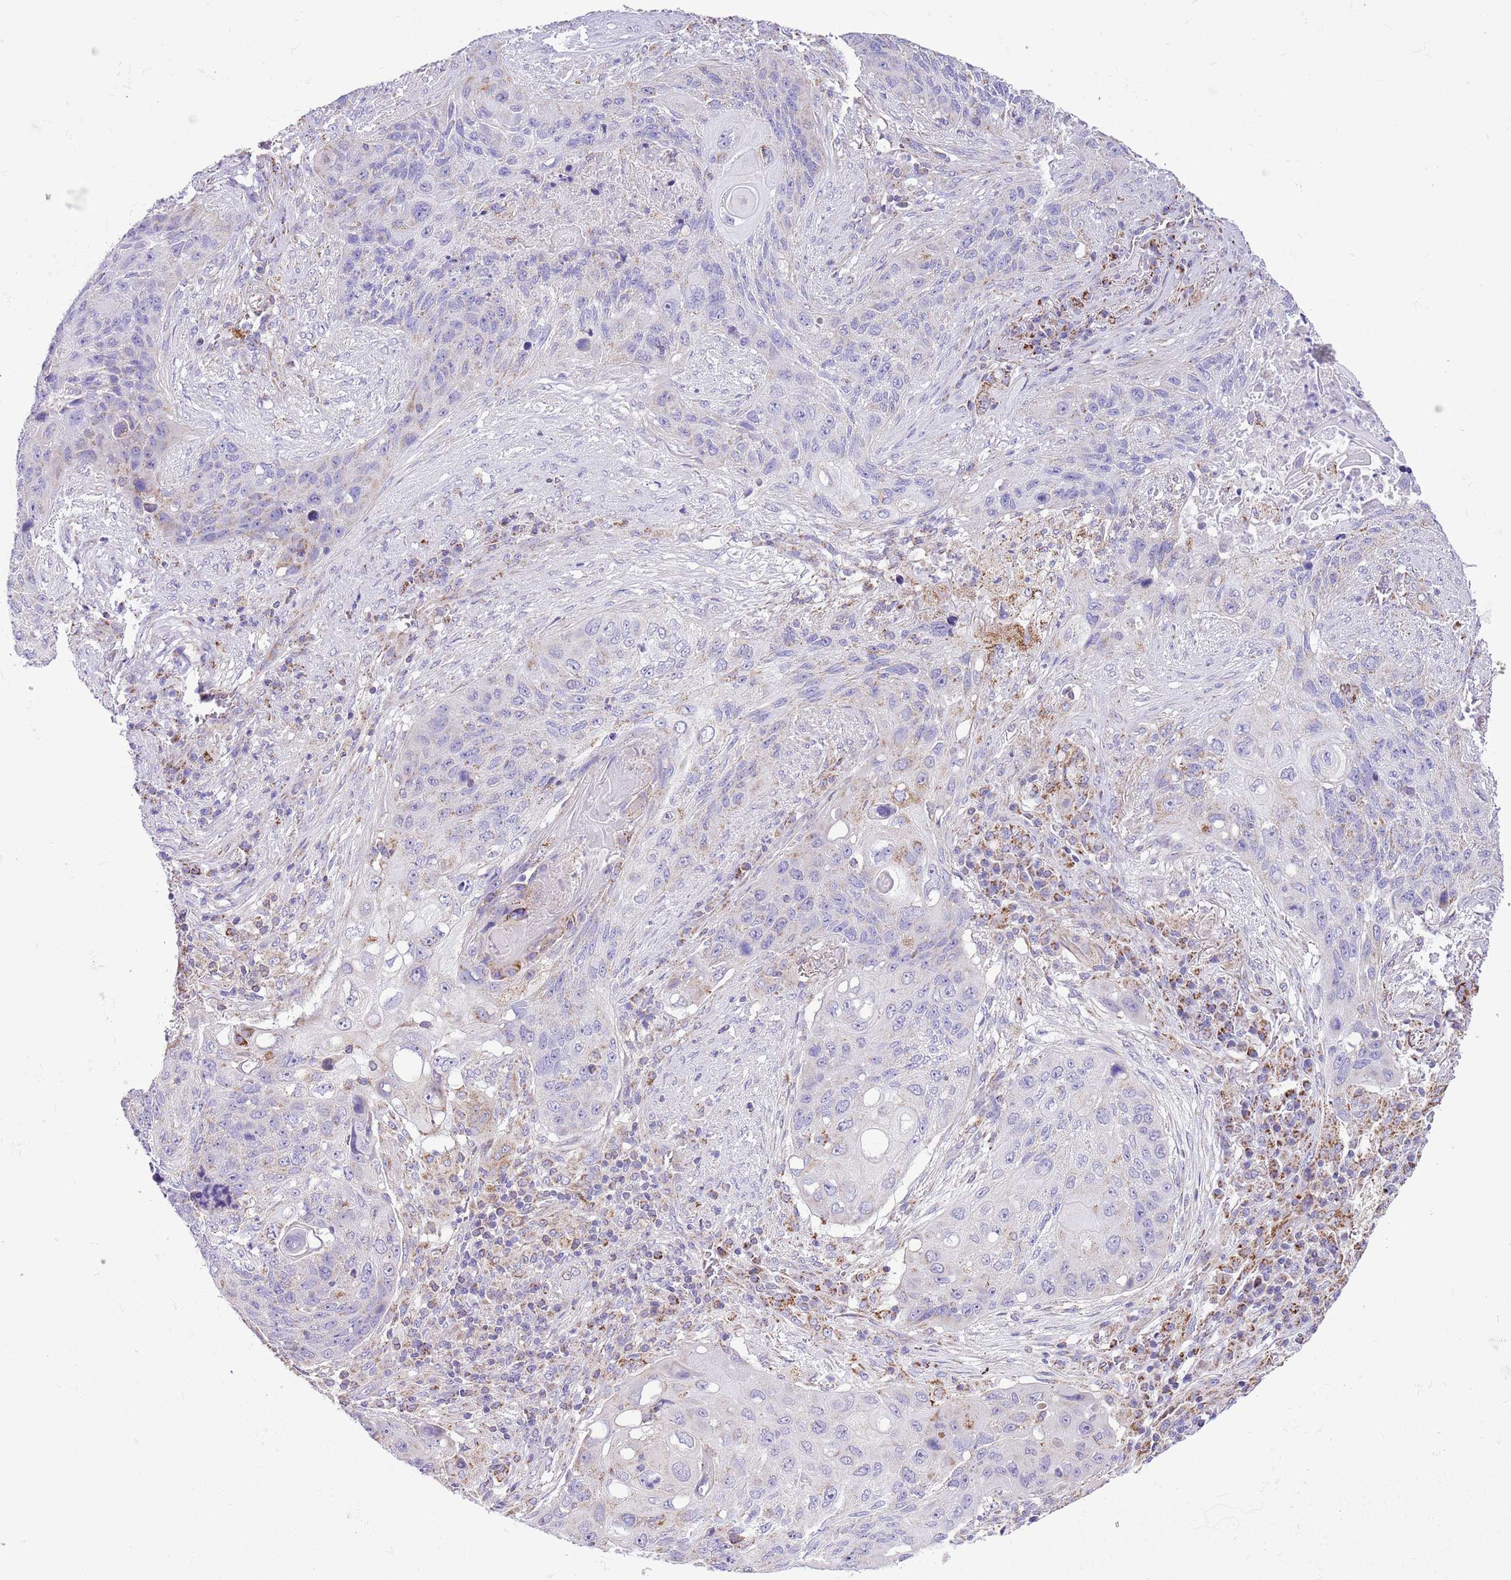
{"staining": {"intensity": "negative", "quantity": "none", "location": "none"}, "tissue": "lung cancer", "cell_type": "Tumor cells", "image_type": "cancer", "snomed": [{"axis": "morphology", "description": "Squamous cell carcinoma, NOS"}, {"axis": "topography", "description": "Lung"}], "caption": "Histopathology image shows no protein staining in tumor cells of lung cancer (squamous cell carcinoma) tissue.", "gene": "SS18L2", "patient": {"sex": "female", "age": 63}}